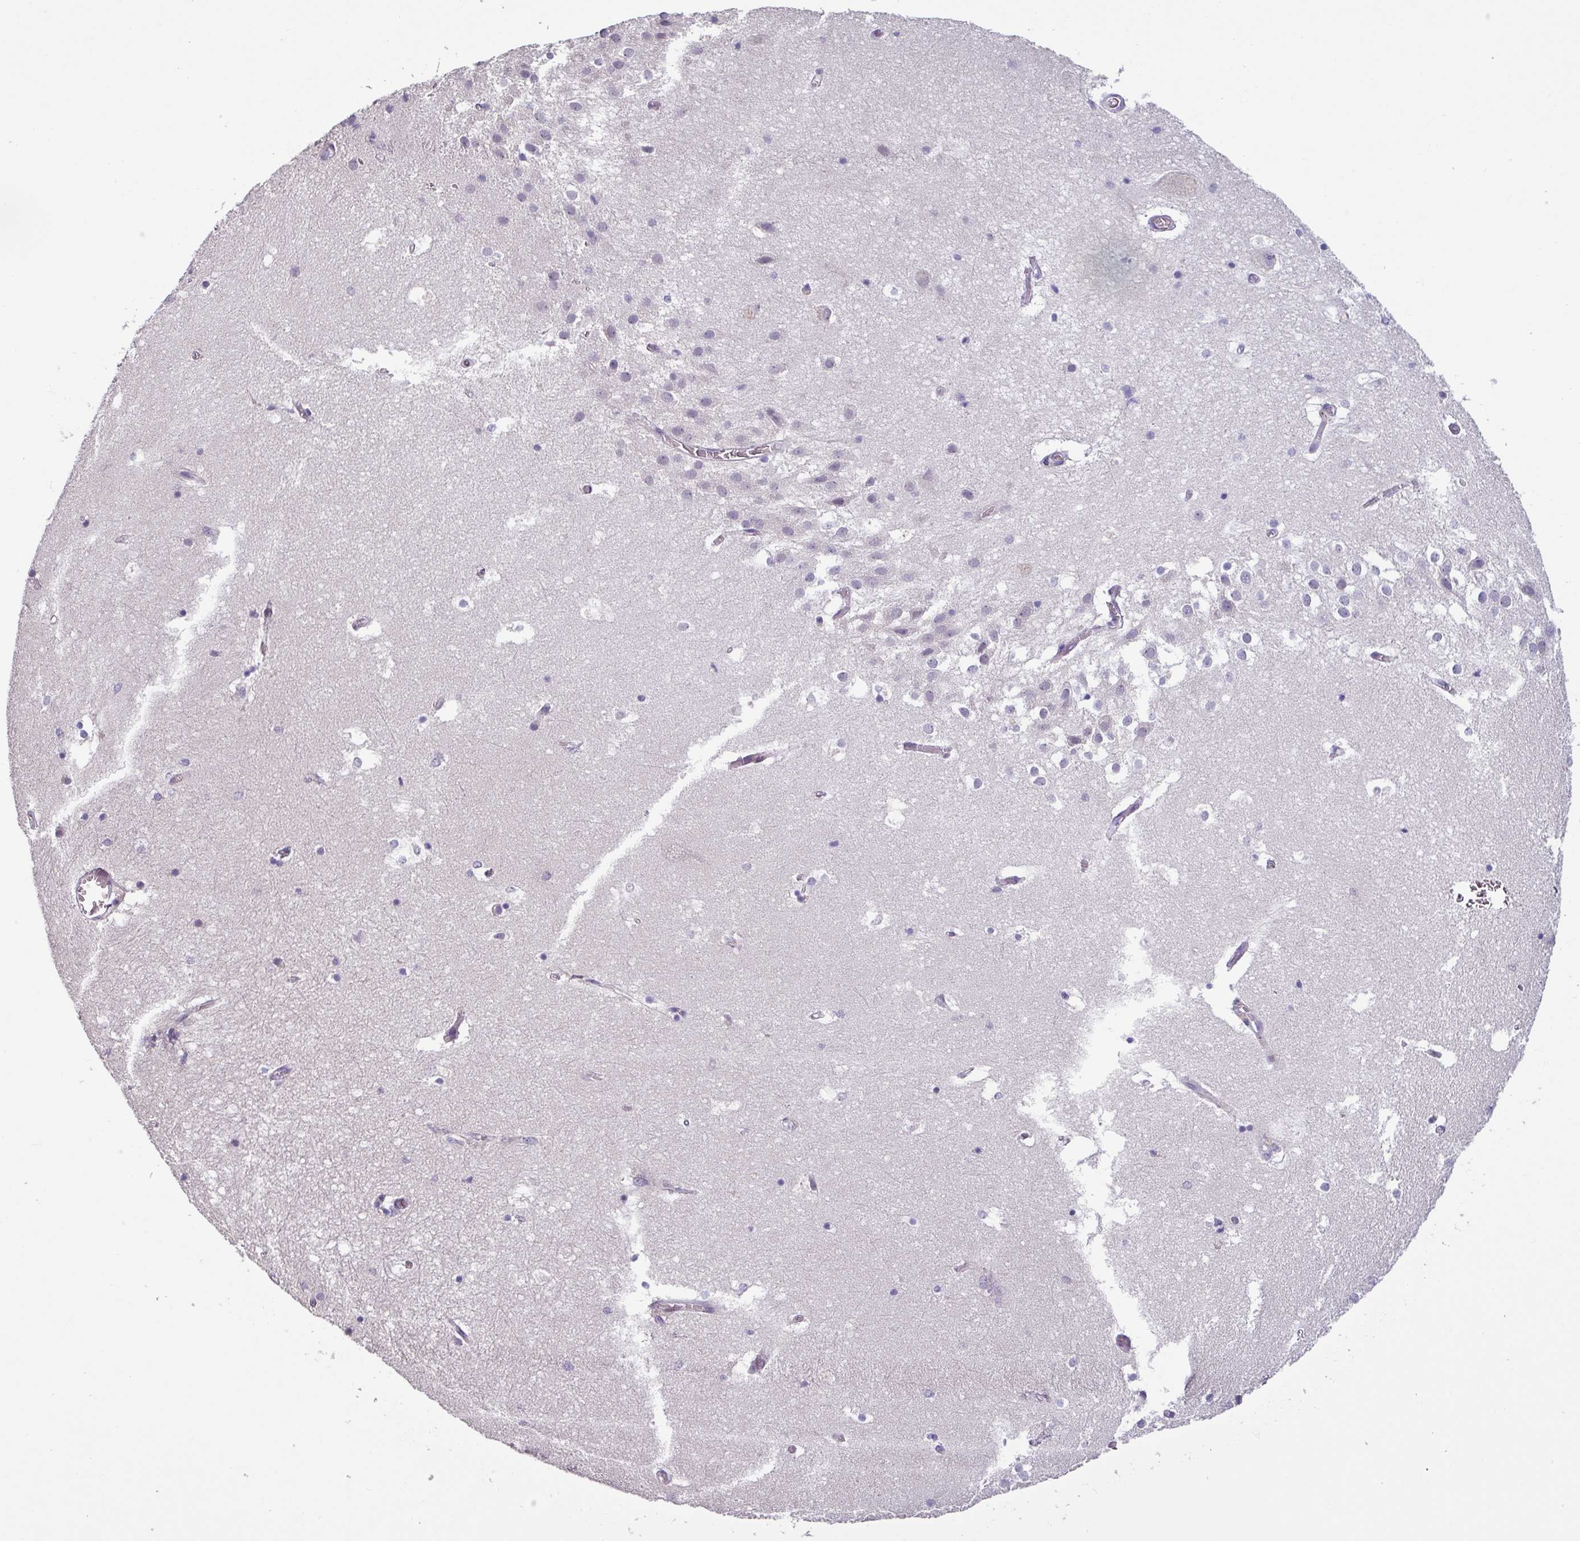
{"staining": {"intensity": "negative", "quantity": "none", "location": "none"}, "tissue": "hippocampus", "cell_type": "Glial cells", "image_type": "normal", "snomed": [{"axis": "morphology", "description": "Normal tissue, NOS"}, {"axis": "topography", "description": "Hippocampus"}], "caption": "Immunohistochemistry histopathology image of benign hippocampus: hippocampus stained with DAB displays no significant protein positivity in glial cells. (DAB immunohistochemistry with hematoxylin counter stain).", "gene": "KLHL3", "patient": {"sex": "female", "age": 52}}